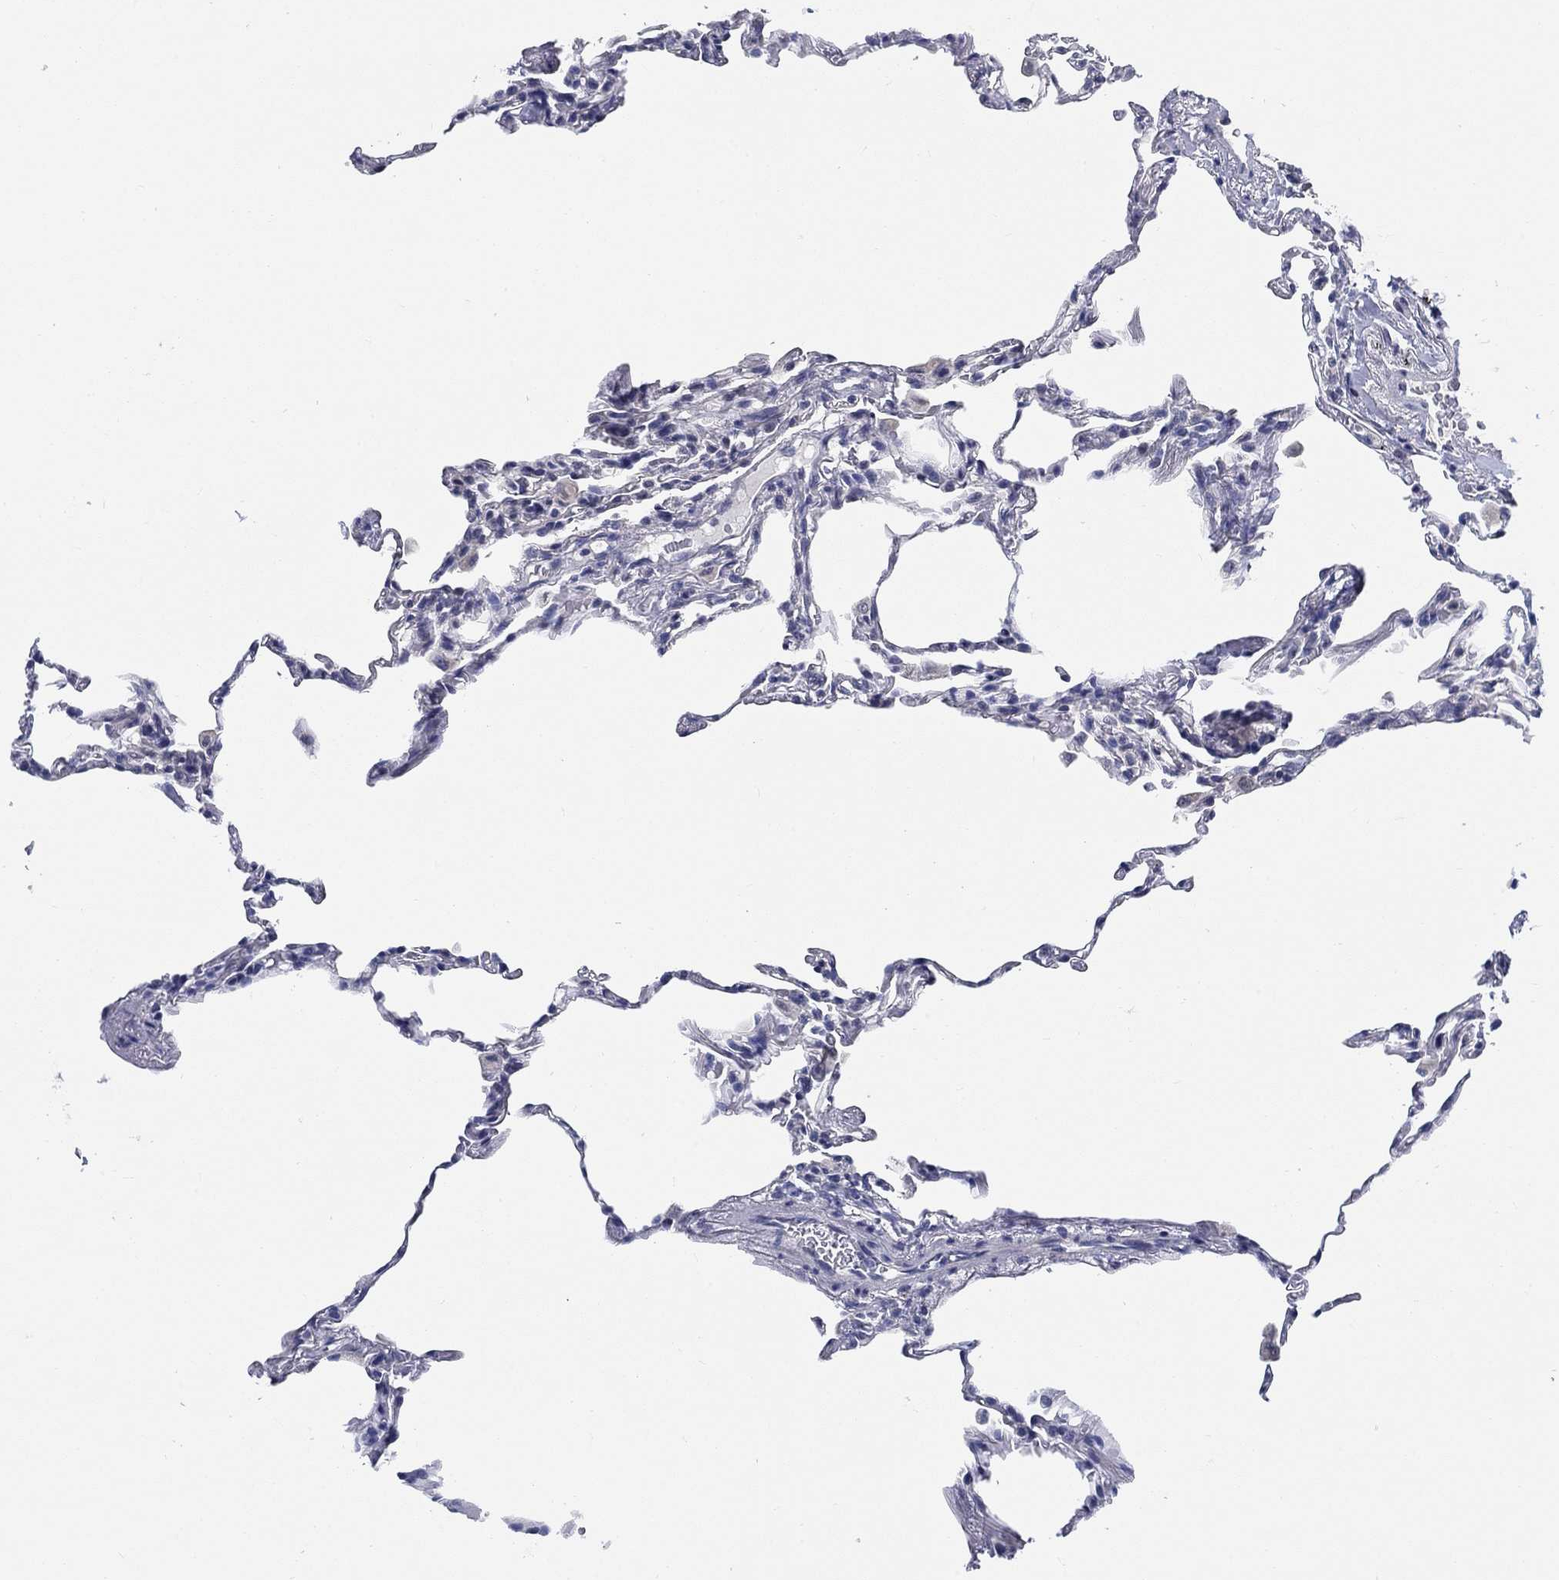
{"staining": {"intensity": "negative", "quantity": "none", "location": "none"}, "tissue": "lung", "cell_type": "Alveolar cells", "image_type": "normal", "snomed": [{"axis": "morphology", "description": "Normal tissue, NOS"}, {"axis": "topography", "description": "Lung"}], "caption": "Immunohistochemical staining of unremarkable human lung shows no significant positivity in alveolar cells. The staining is performed using DAB brown chromogen with nuclei counter-stained in using hematoxylin.", "gene": "SMIM18", "patient": {"sex": "female", "age": 57}}